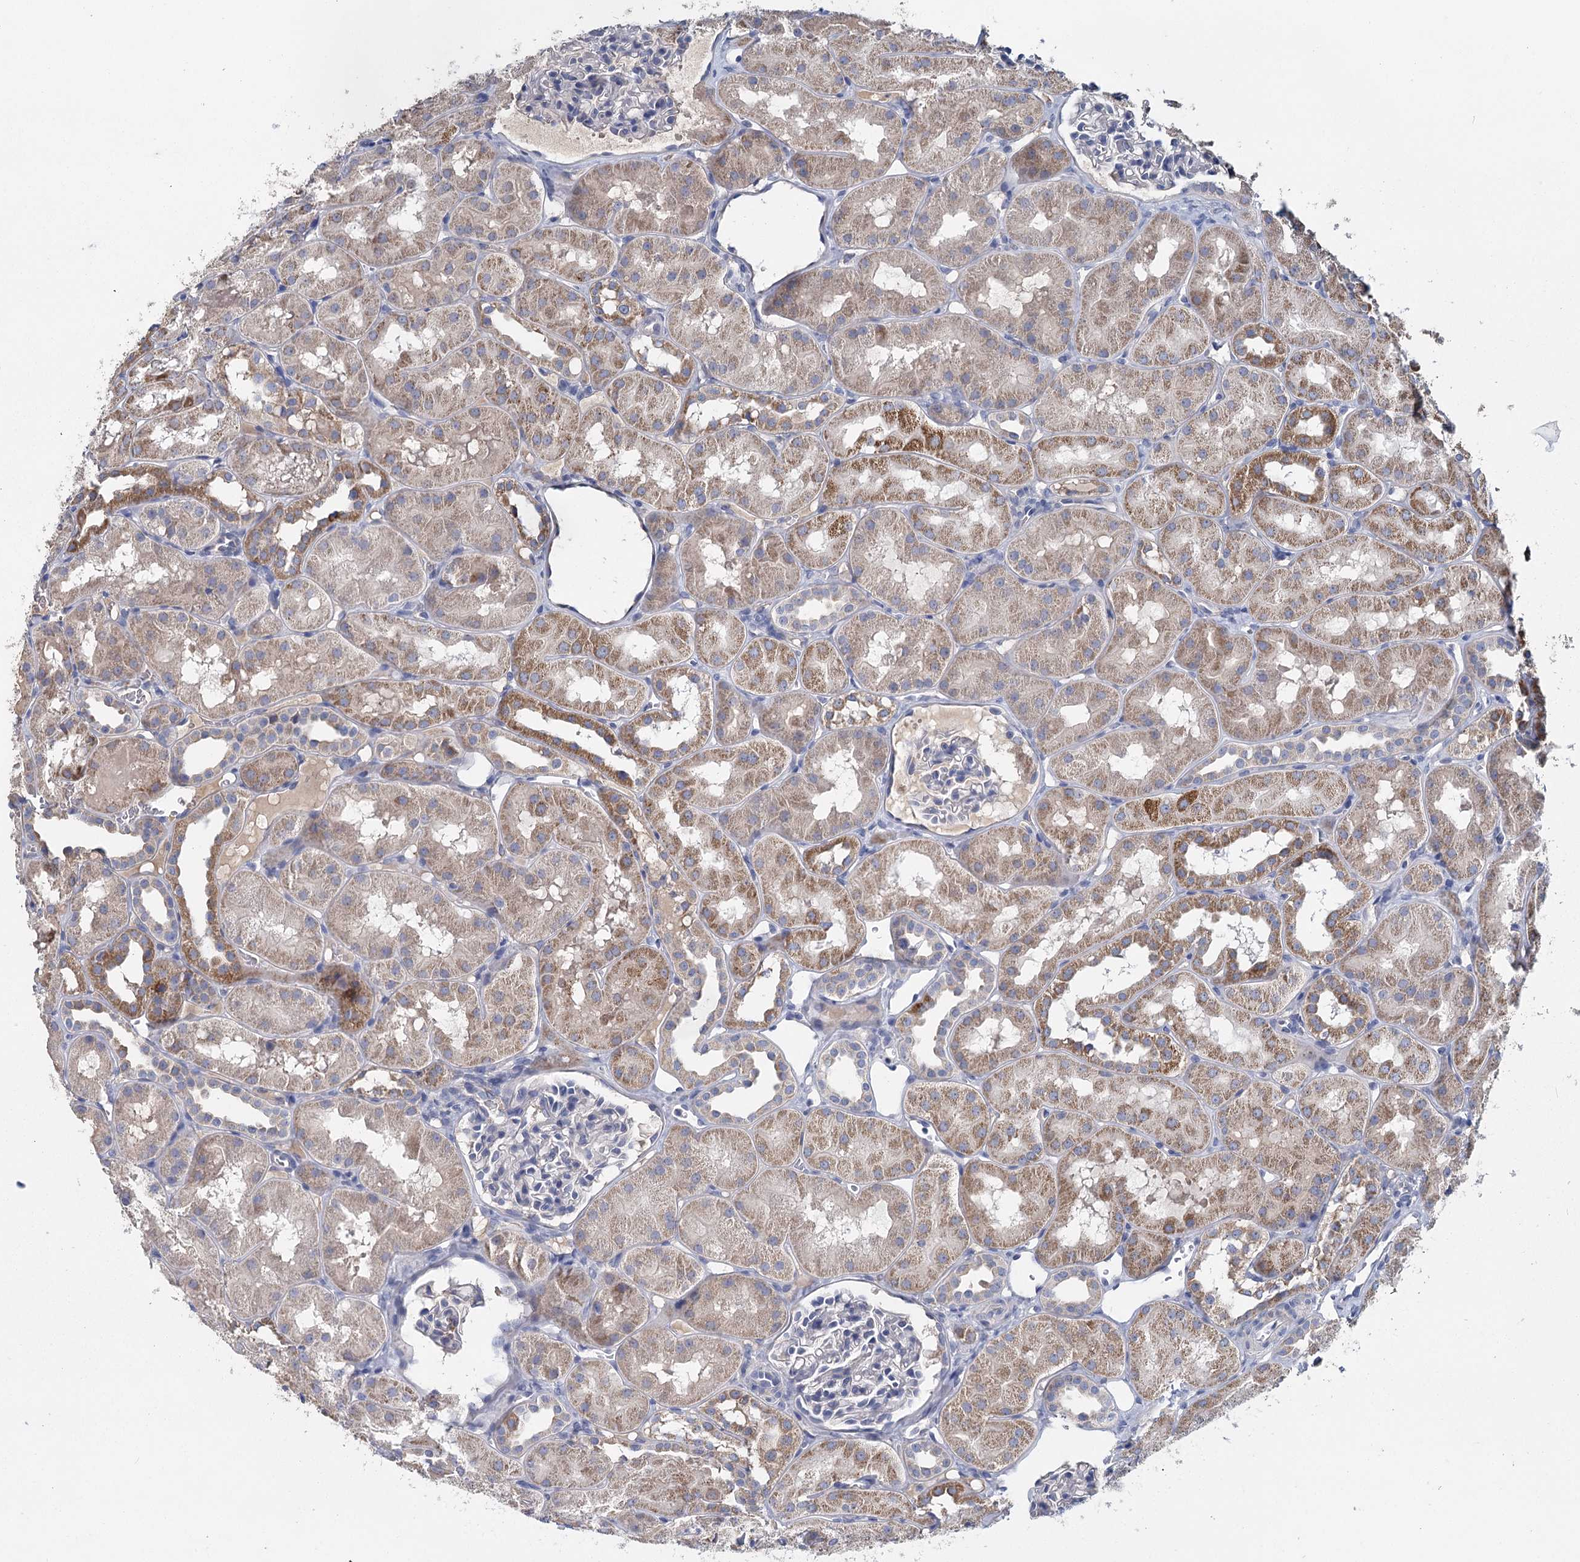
{"staining": {"intensity": "negative", "quantity": "none", "location": "none"}, "tissue": "kidney", "cell_type": "Cells in glomeruli", "image_type": "normal", "snomed": [{"axis": "morphology", "description": "Normal tissue, NOS"}, {"axis": "topography", "description": "Kidney"}, {"axis": "topography", "description": "Urinary bladder"}], "caption": "Immunohistochemistry (IHC) image of normal kidney: human kidney stained with DAB (3,3'-diaminobenzidine) shows no significant protein staining in cells in glomeruli.", "gene": "ANKRD16", "patient": {"sex": "male", "age": 16}}